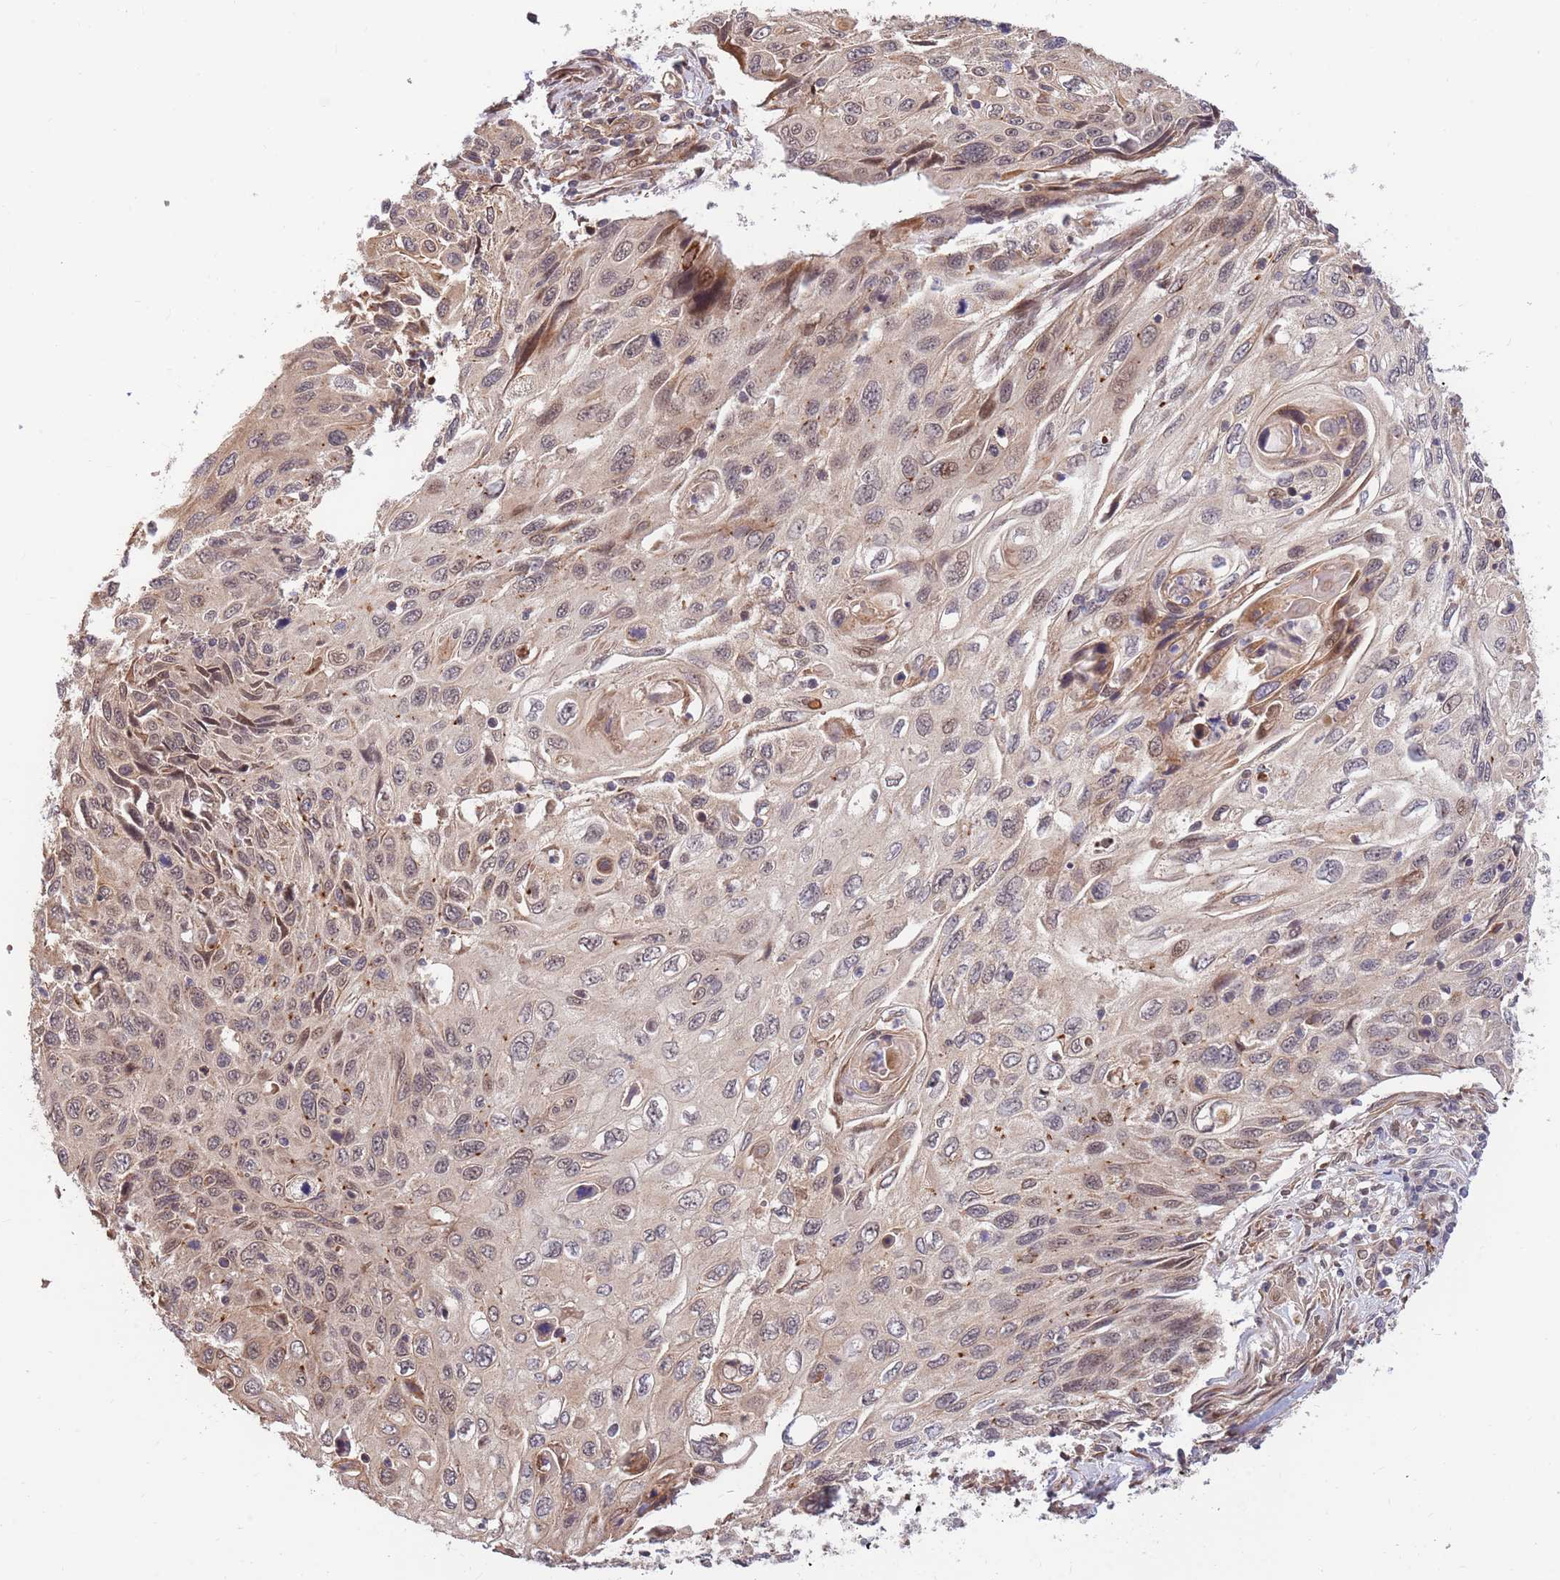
{"staining": {"intensity": "moderate", "quantity": "<25%", "location": "cytoplasmic/membranous,nuclear"}, "tissue": "cervical cancer", "cell_type": "Tumor cells", "image_type": "cancer", "snomed": [{"axis": "morphology", "description": "Squamous cell carcinoma, NOS"}, {"axis": "topography", "description": "Cervix"}], "caption": "IHC staining of cervical cancer (squamous cell carcinoma), which exhibits low levels of moderate cytoplasmic/membranous and nuclear positivity in about <25% of tumor cells indicating moderate cytoplasmic/membranous and nuclear protein positivity. The staining was performed using DAB (3,3'-diaminobenzidine) (brown) for protein detection and nuclei were counterstained in hematoxylin (blue).", "gene": "HAUS3", "patient": {"sex": "female", "age": 70}}